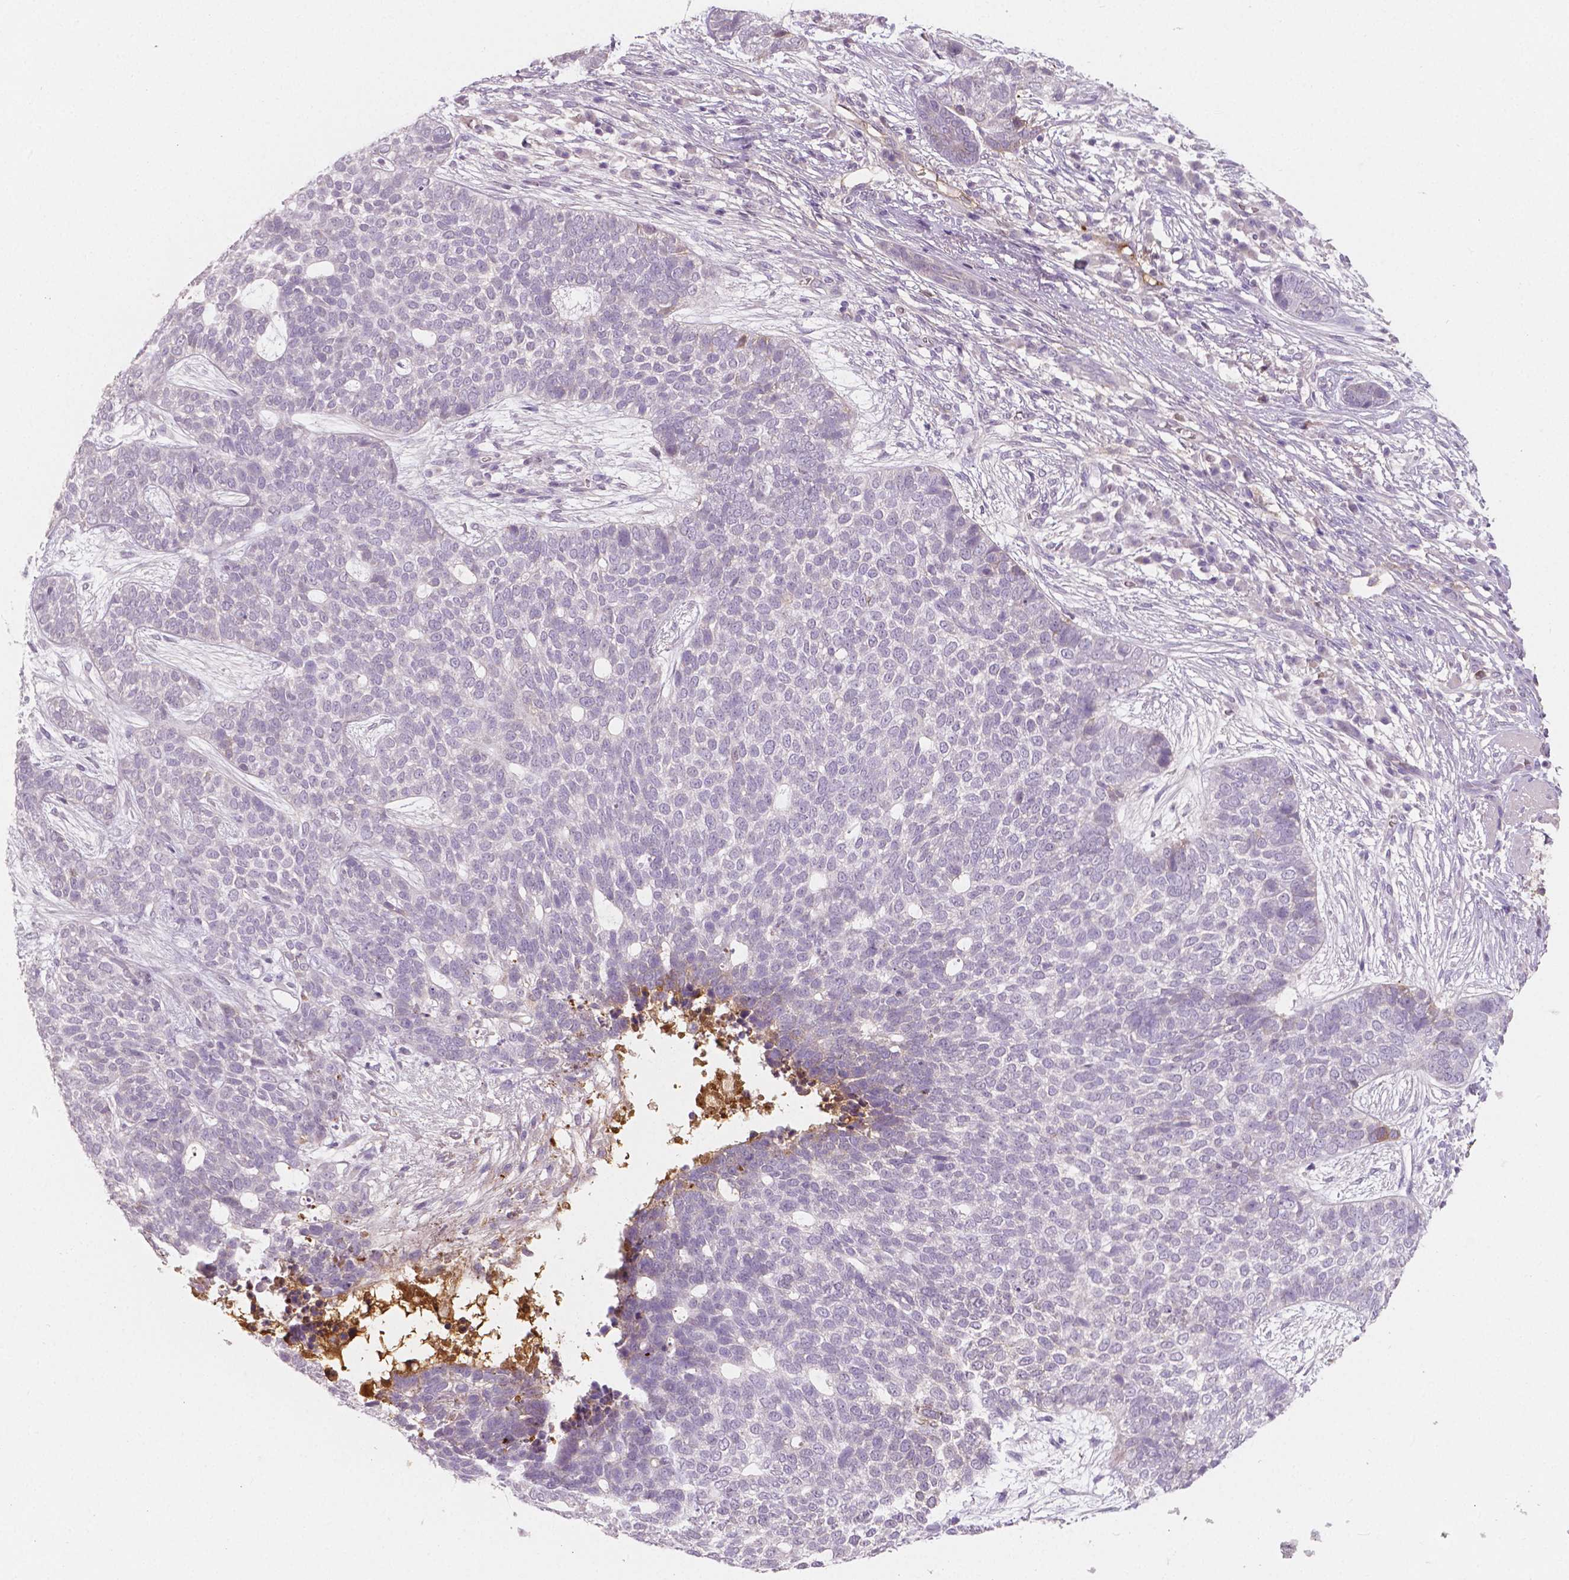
{"staining": {"intensity": "negative", "quantity": "none", "location": "none"}, "tissue": "skin cancer", "cell_type": "Tumor cells", "image_type": "cancer", "snomed": [{"axis": "morphology", "description": "Basal cell carcinoma"}, {"axis": "topography", "description": "Skin"}], "caption": "The micrograph shows no staining of tumor cells in skin cancer.", "gene": "APOA4", "patient": {"sex": "female", "age": 69}}